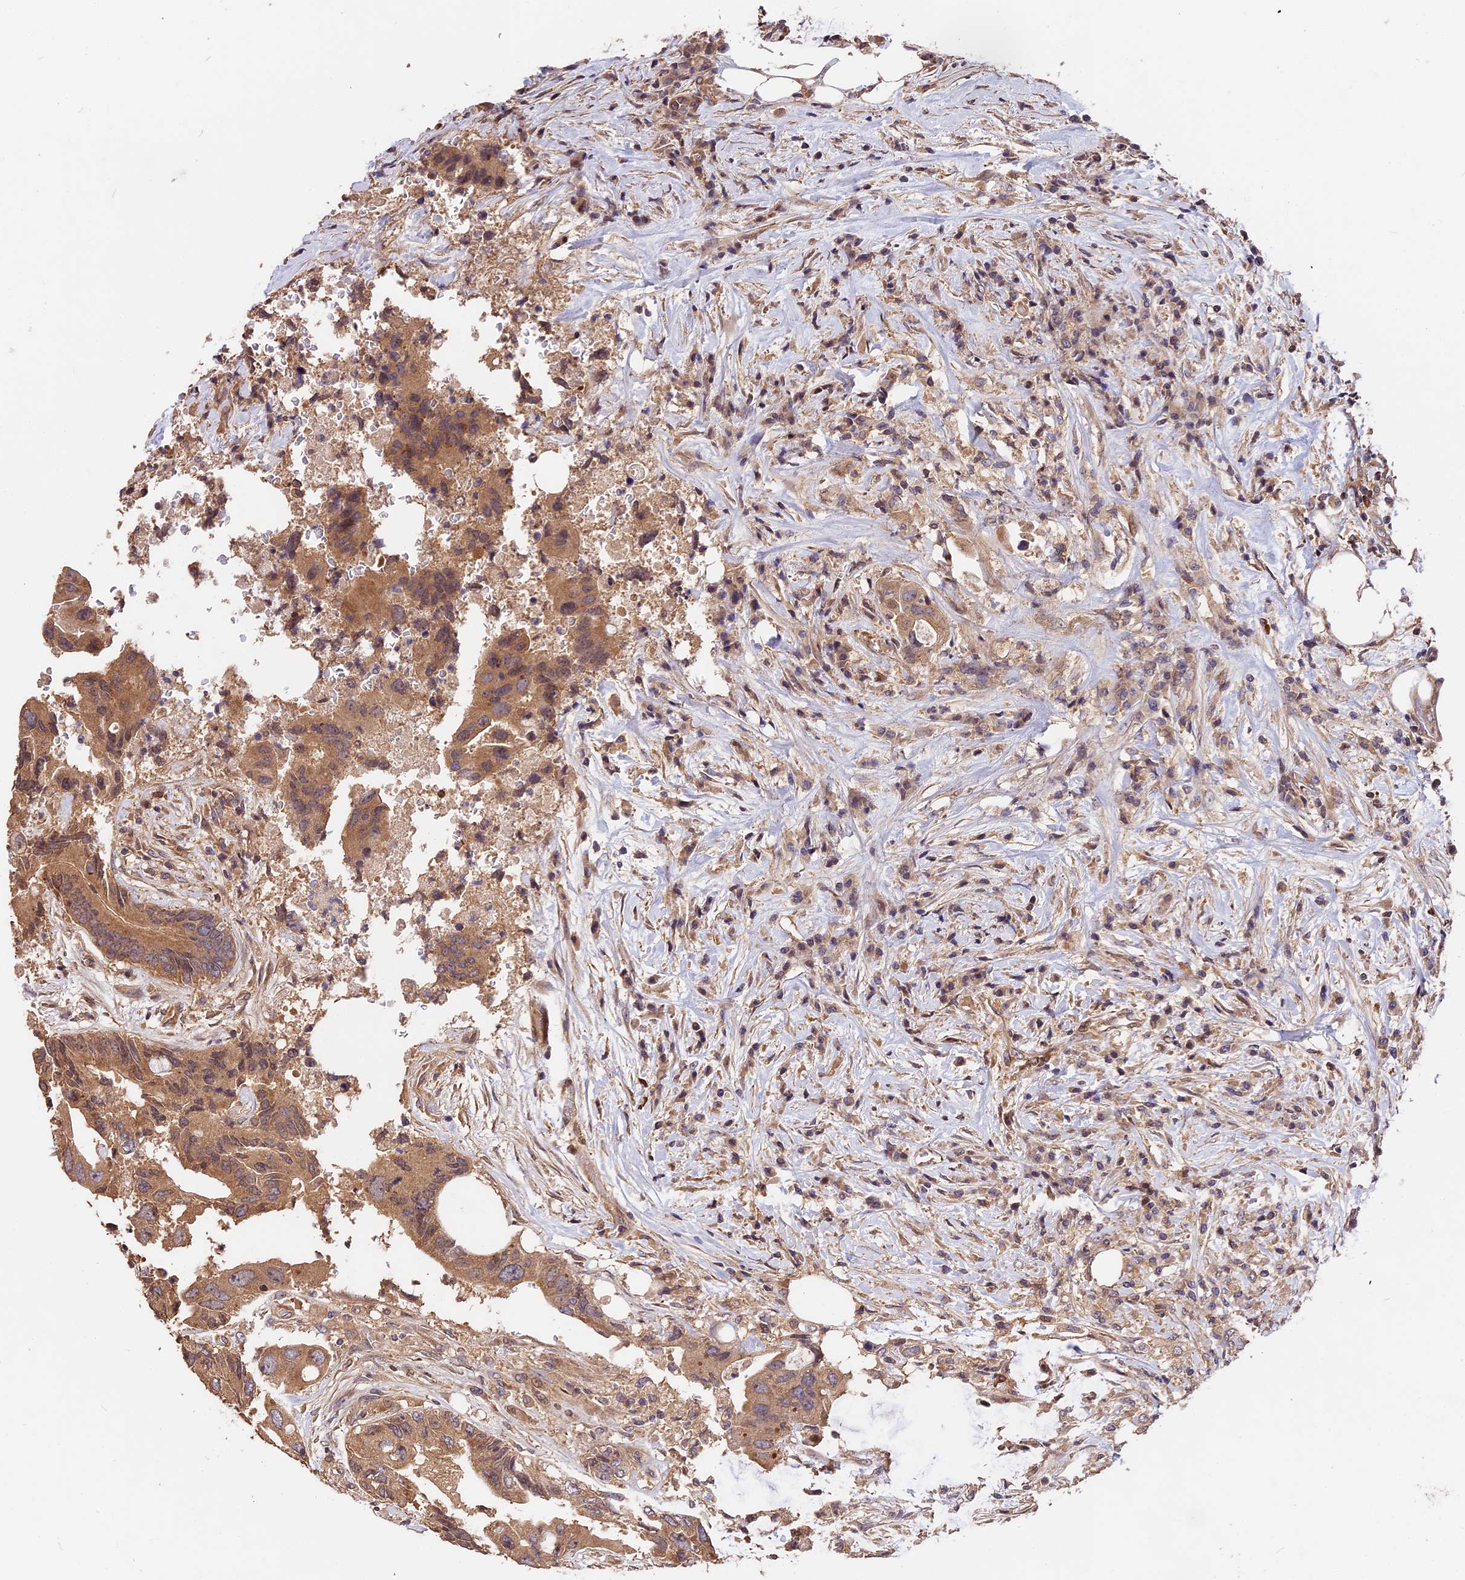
{"staining": {"intensity": "moderate", "quantity": ">75%", "location": "cytoplasmic/membranous"}, "tissue": "colorectal cancer", "cell_type": "Tumor cells", "image_type": "cancer", "snomed": [{"axis": "morphology", "description": "Adenocarcinoma, NOS"}, {"axis": "topography", "description": "Colon"}], "caption": "The immunohistochemical stain labels moderate cytoplasmic/membranous staining in tumor cells of colorectal adenocarcinoma tissue.", "gene": "ARHGAP17", "patient": {"sex": "male", "age": 71}}